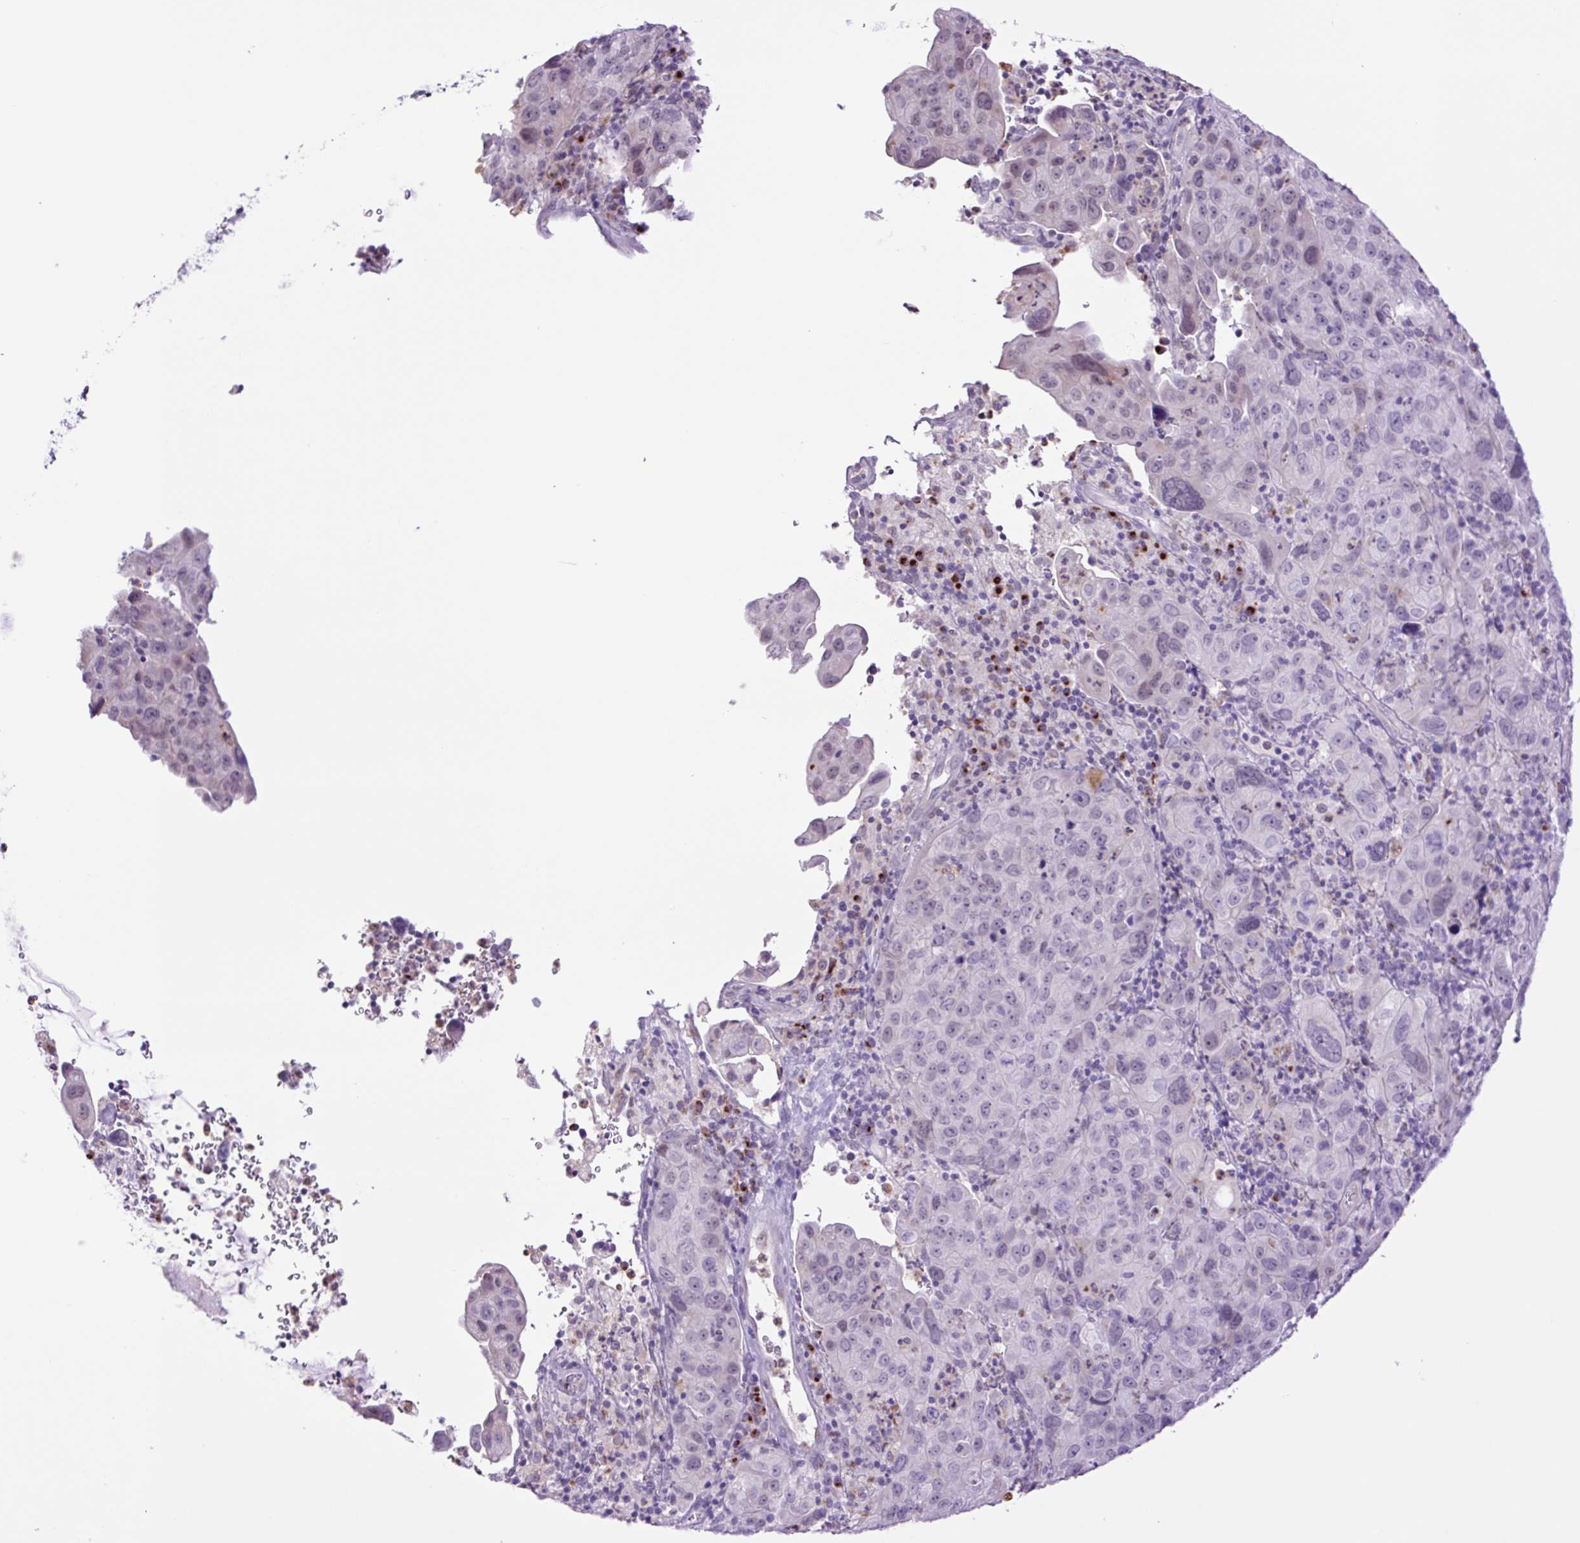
{"staining": {"intensity": "negative", "quantity": "none", "location": "none"}, "tissue": "cervical cancer", "cell_type": "Tumor cells", "image_type": "cancer", "snomed": [{"axis": "morphology", "description": "Squamous cell carcinoma, NOS"}, {"axis": "topography", "description": "Cervix"}], "caption": "High power microscopy micrograph of an immunohistochemistry (IHC) histopathology image of cervical cancer, revealing no significant expression in tumor cells.", "gene": "MFSD3", "patient": {"sex": "female", "age": 44}}